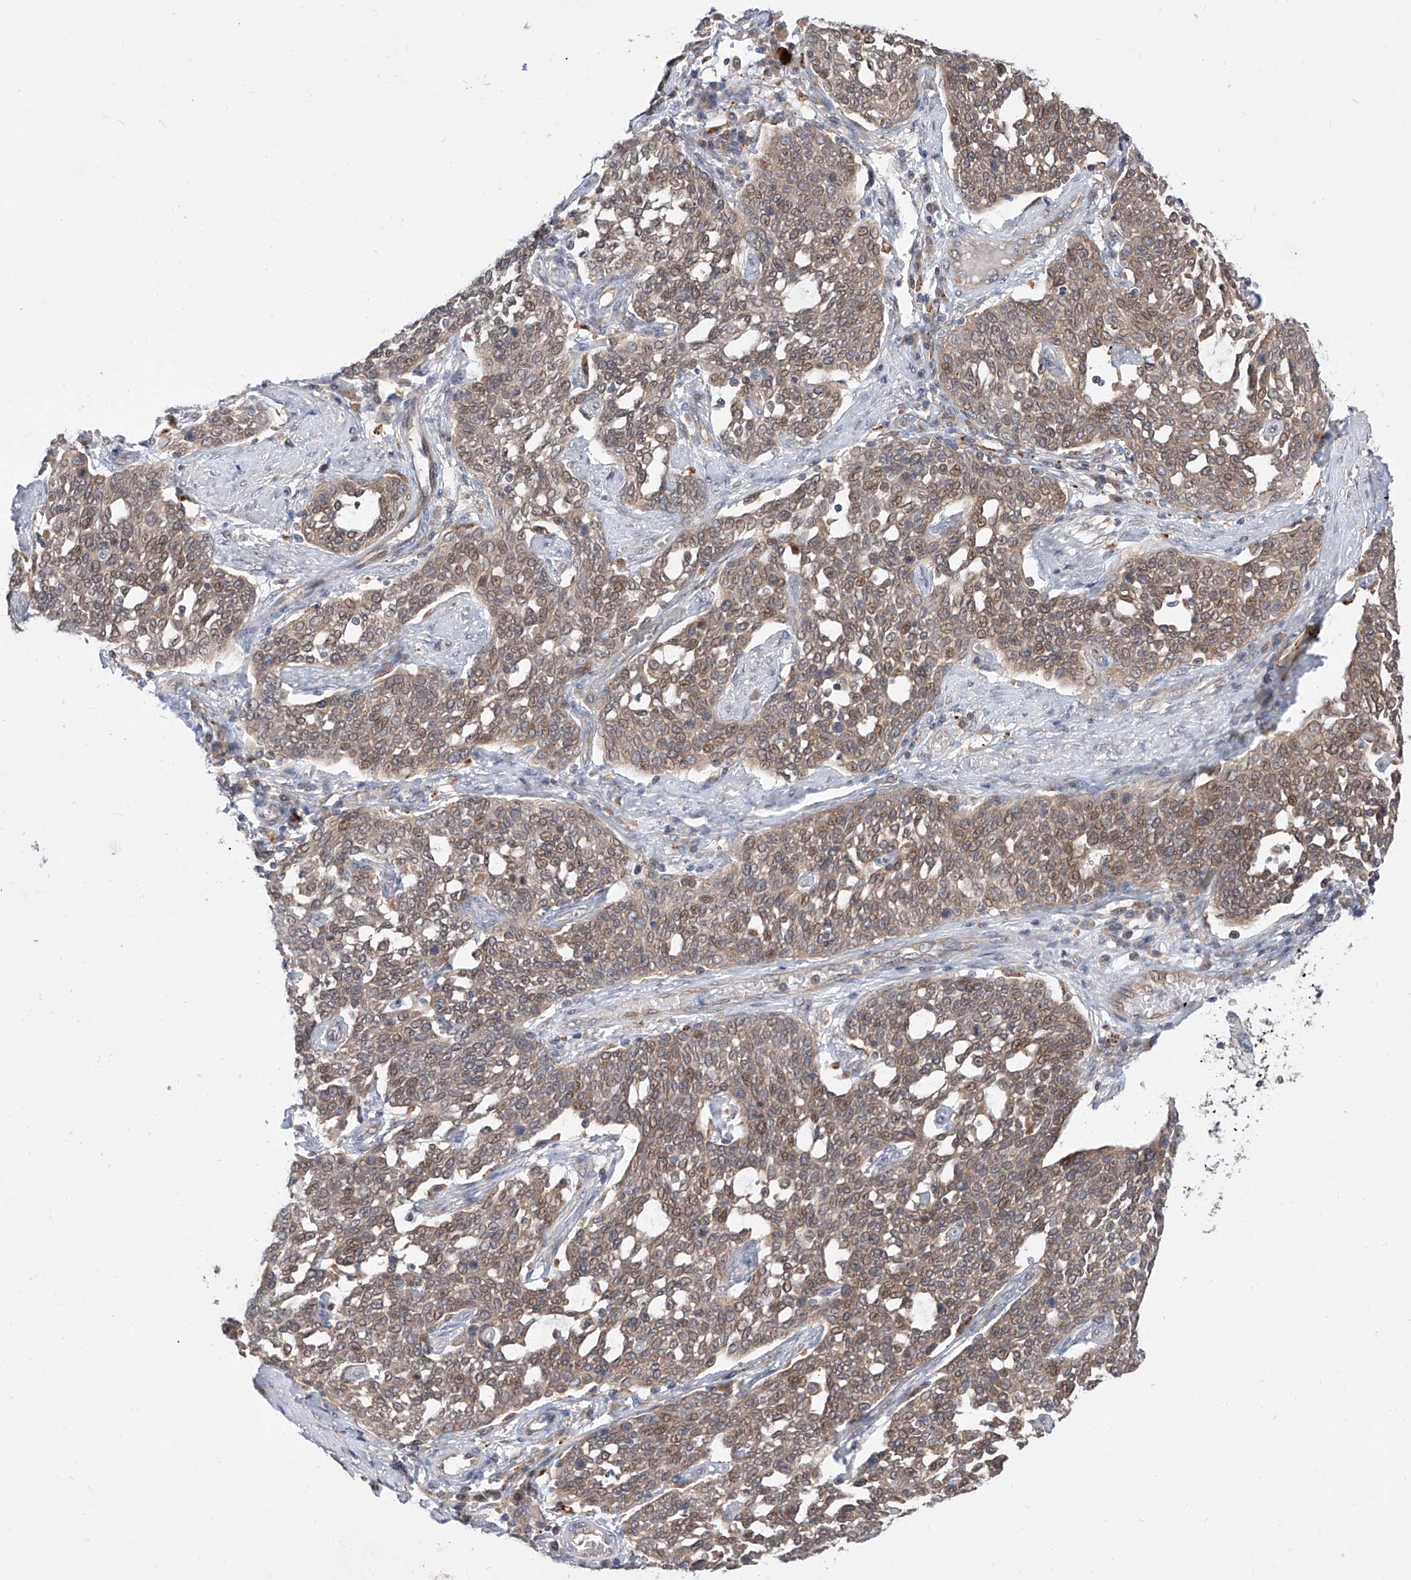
{"staining": {"intensity": "weak", "quantity": "25%-75%", "location": "cytoplasmic/membranous,nuclear"}, "tissue": "cervical cancer", "cell_type": "Tumor cells", "image_type": "cancer", "snomed": [{"axis": "morphology", "description": "Squamous cell carcinoma, NOS"}, {"axis": "topography", "description": "Cervix"}], "caption": "Cervical squamous cell carcinoma stained with DAB (3,3'-diaminobenzidine) immunohistochemistry (IHC) displays low levels of weak cytoplasmic/membranous and nuclear staining in approximately 25%-75% of tumor cells.", "gene": "DIRAS3", "patient": {"sex": "female", "age": 34}}